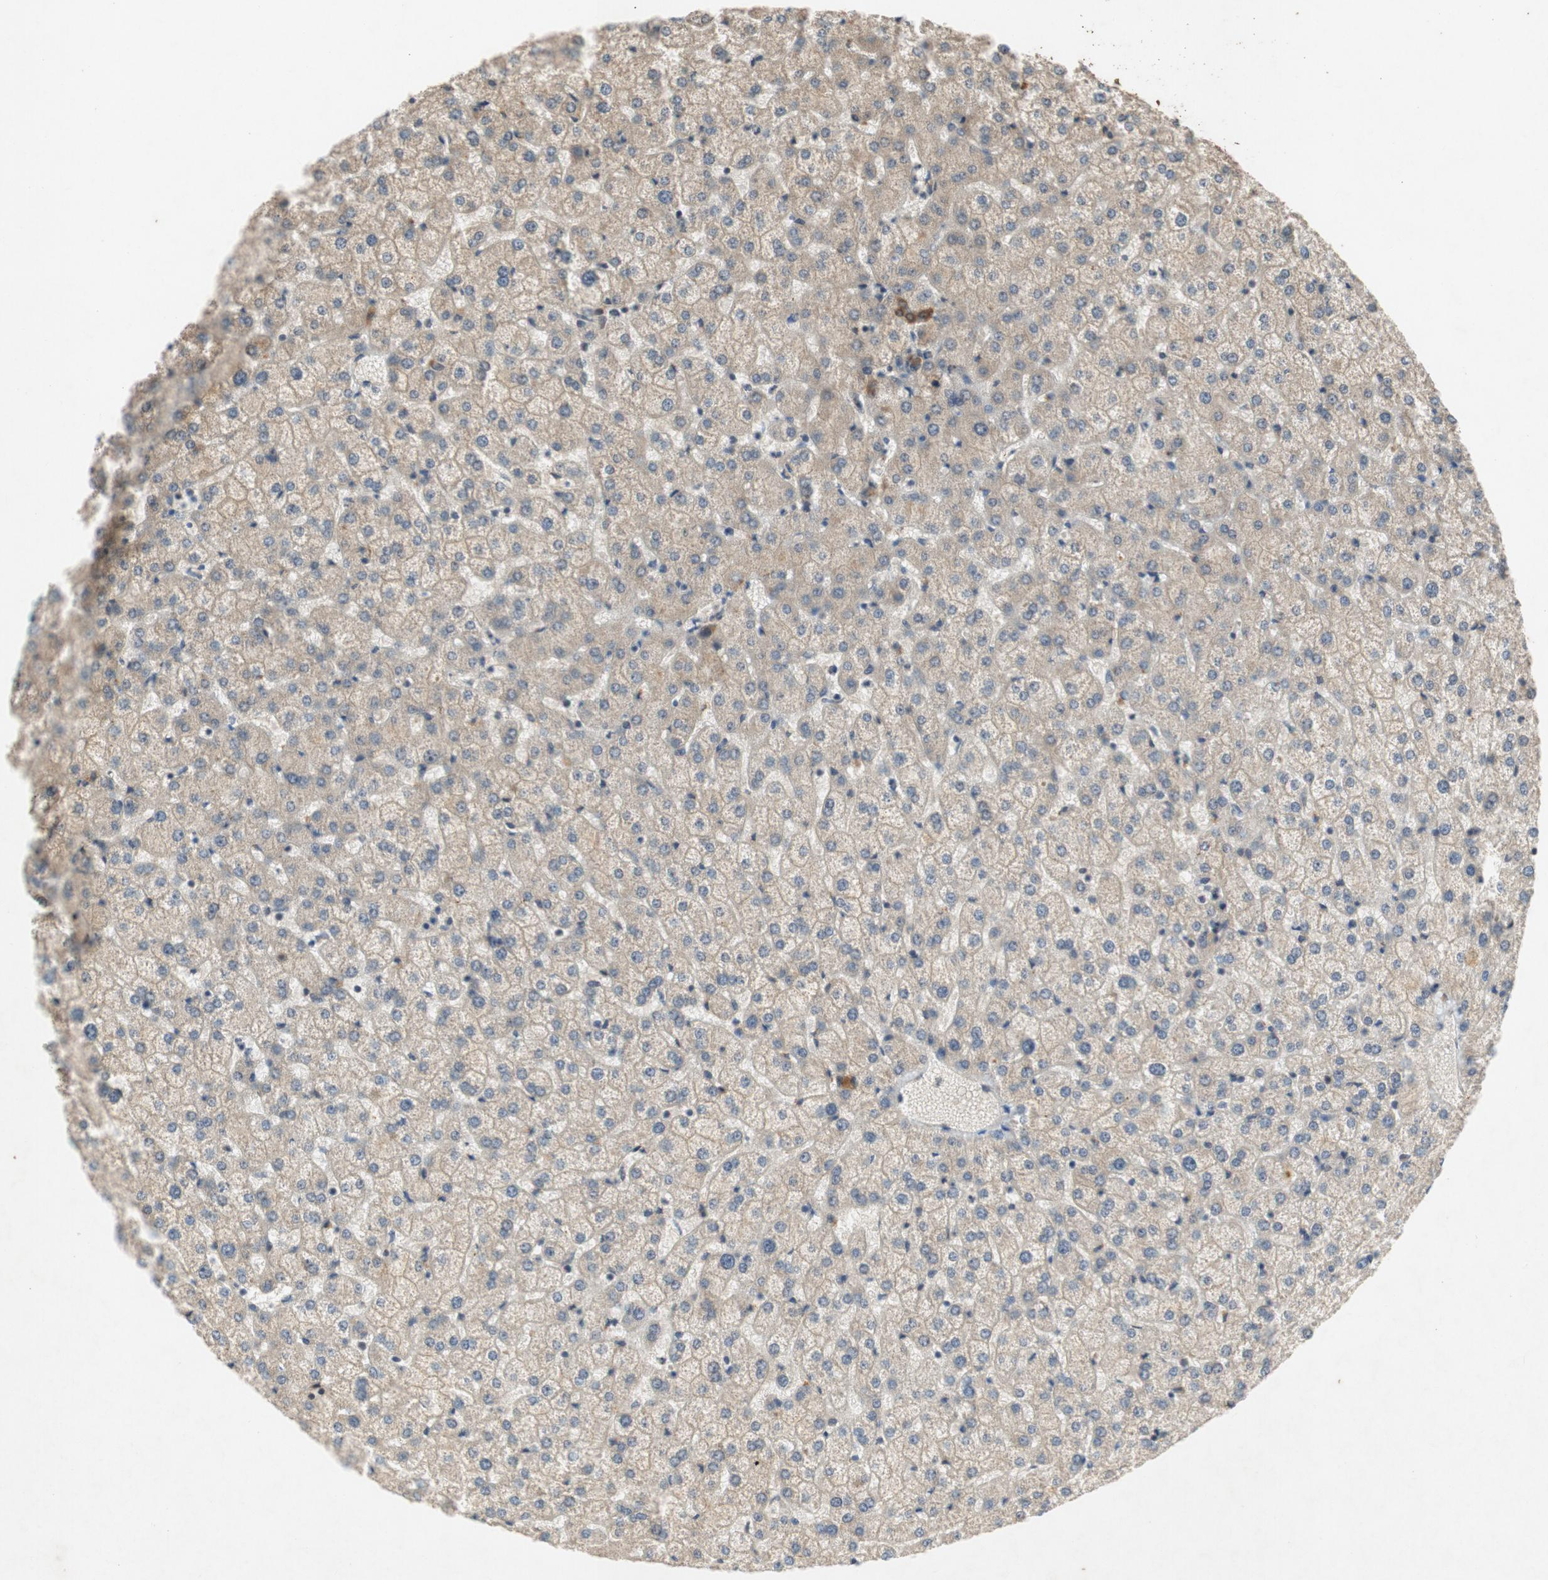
{"staining": {"intensity": "moderate", "quantity": ">75%", "location": "cytoplasmic/membranous"}, "tissue": "liver", "cell_type": "Cholangiocytes", "image_type": "normal", "snomed": [{"axis": "morphology", "description": "Normal tissue, NOS"}, {"axis": "topography", "description": "Liver"}], "caption": "DAB (3,3'-diaminobenzidine) immunohistochemical staining of benign liver displays moderate cytoplasmic/membranous protein positivity in about >75% of cholangiocytes. (brown staining indicates protein expression, while blue staining denotes nuclei).", "gene": "ATP2C1", "patient": {"sex": "female", "age": 32}}